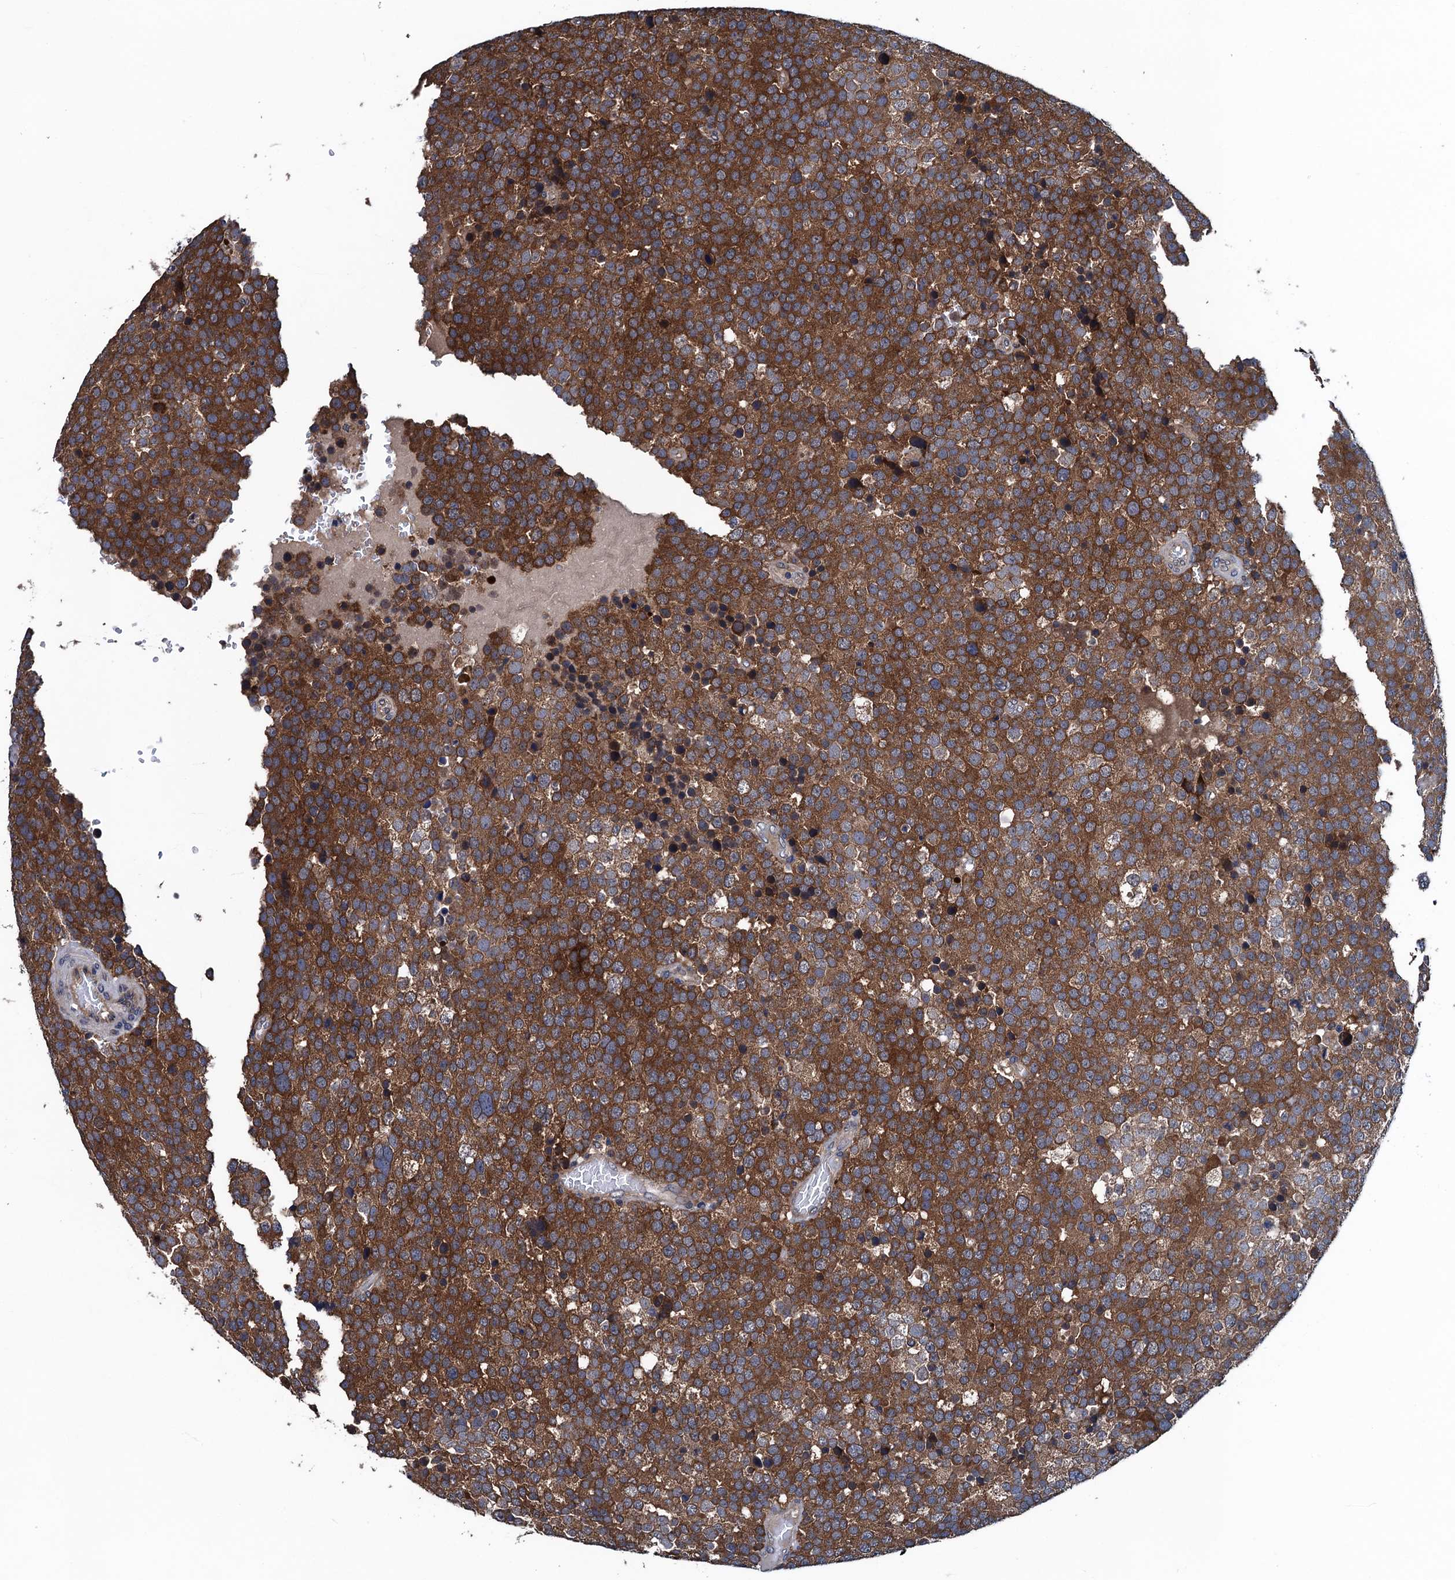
{"staining": {"intensity": "moderate", "quantity": ">75%", "location": "cytoplasmic/membranous"}, "tissue": "testis cancer", "cell_type": "Tumor cells", "image_type": "cancer", "snomed": [{"axis": "morphology", "description": "Seminoma, NOS"}, {"axis": "topography", "description": "Testis"}], "caption": "Testis cancer (seminoma) stained with DAB IHC displays medium levels of moderate cytoplasmic/membranous staining in about >75% of tumor cells. (brown staining indicates protein expression, while blue staining denotes nuclei).", "gene": "BLTP3B", "patient": {"sex": "male", "age": 71}}